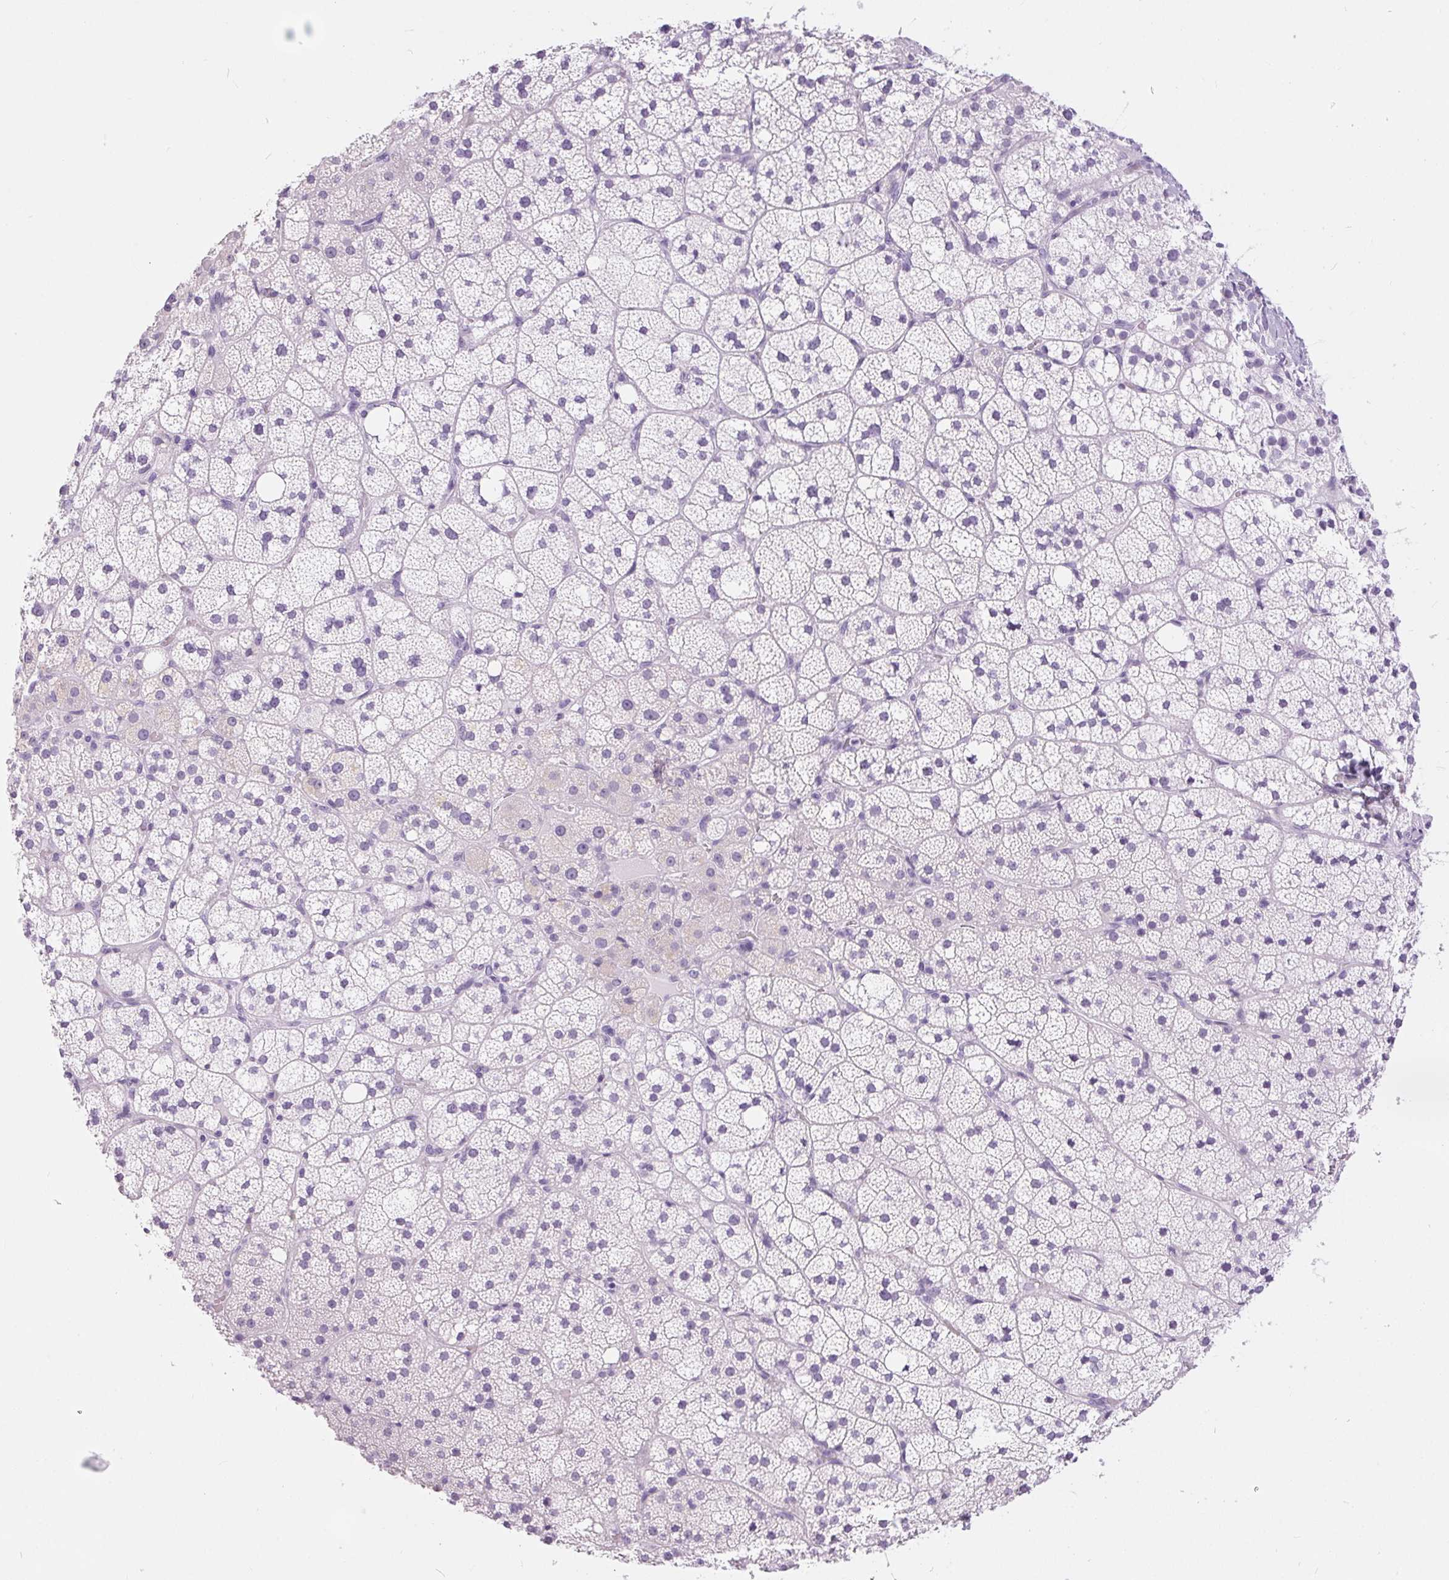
{"staining": {"intensity": "negative", "quantity": "none", "location": "none"}, "tissue": "adrenal gland", "cell_type": "Glandular cells", "image_type": "normal", "snomed": [{"axis": "morphology", "description": "Normal tissue, NOS"}, {"axis": "topography", "description": "Adrenal gland"}], "caption": "Immunohistochemistry image of normal human adrenal gland stained for a protein (brown), which displays no expression in glandular cells. (DAB (3,3'-diaminobenzidine) immunohistochemistry with hematoxylin counter stain).", "gene": "XDH", "patient": {"sex": "male", "age": 53}}